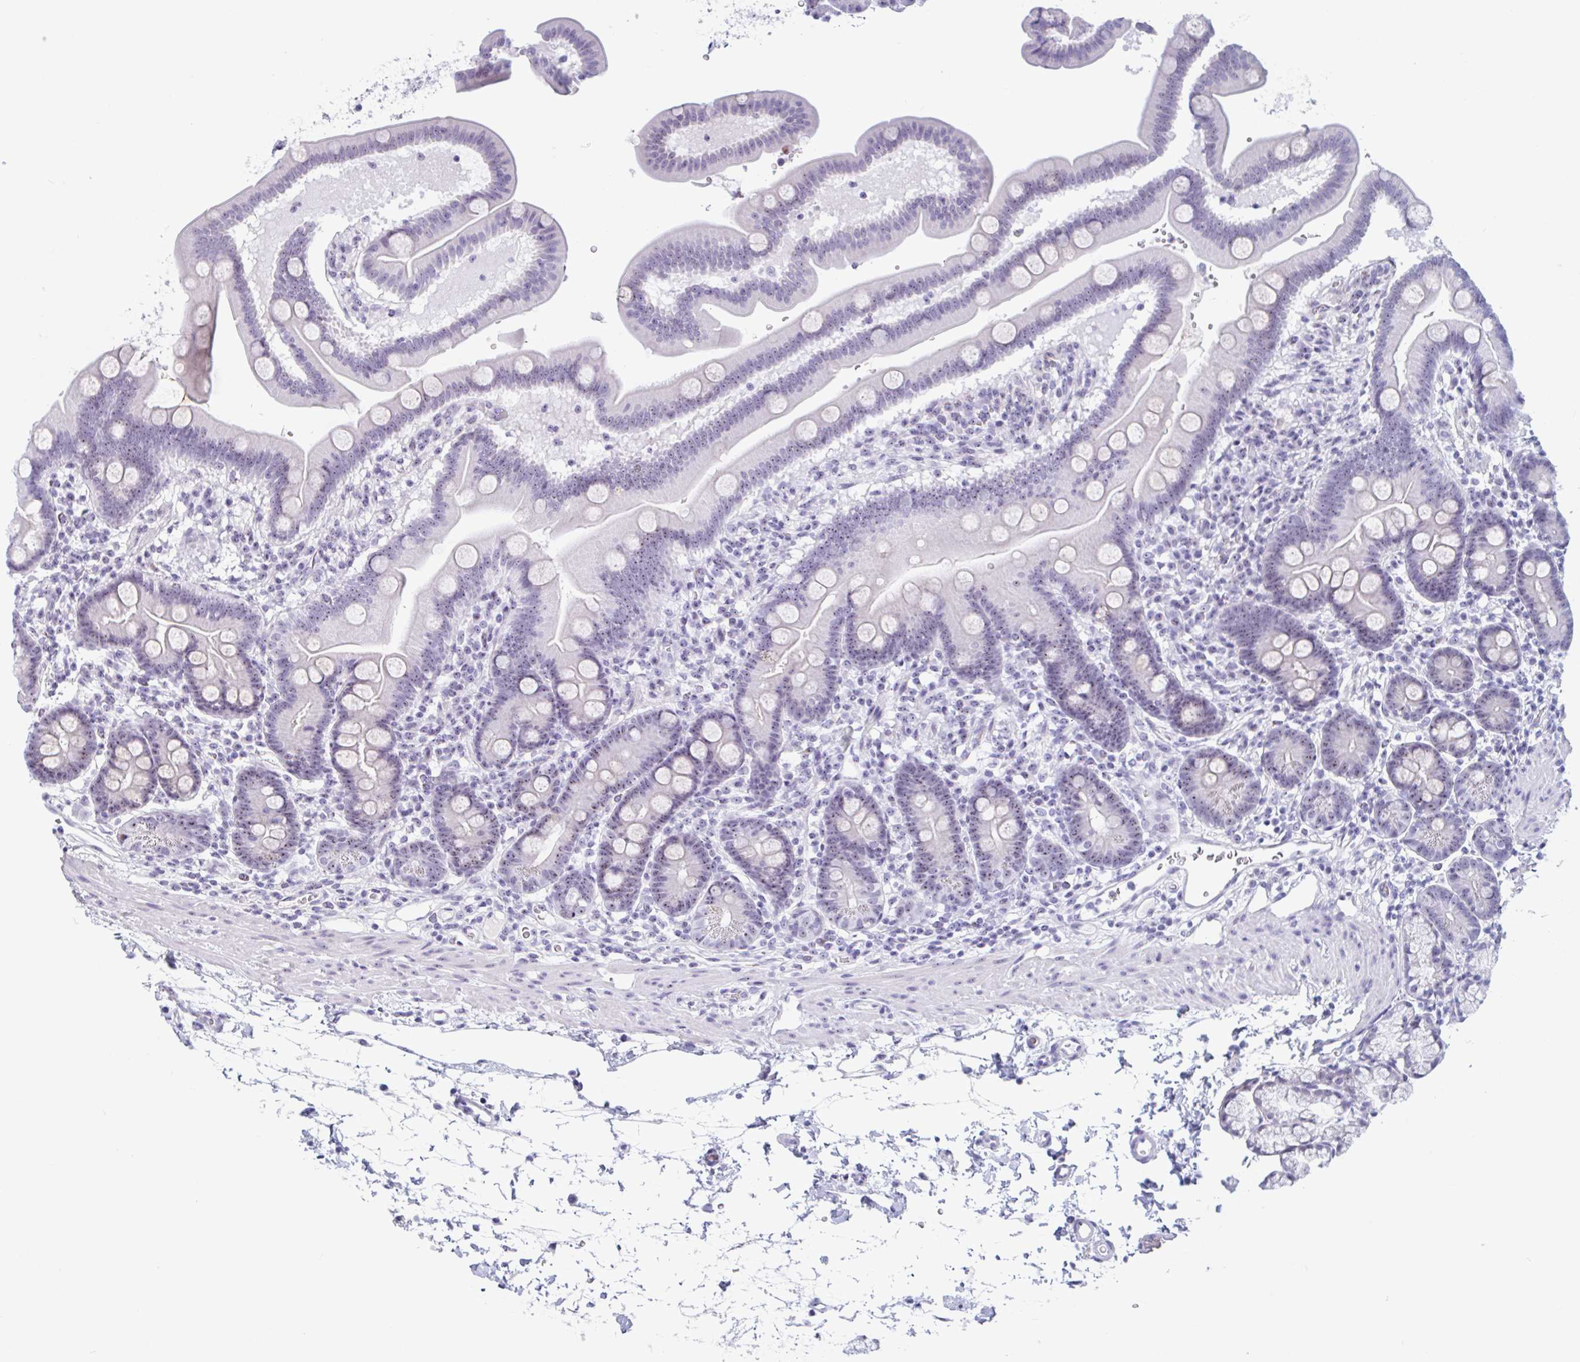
{"staining": {"intensity": "weak", "quantity": "25%-75%", "location": "nuclear"}, "tissue": "duodenum", "cell_type": "Glandular cells", "image_type": "normal", "snomed": [{"axis": "morphology", "description": "Normal tissue, NOS"}, {"axis": "topography", "description": "Duodenum"}], "caption": "Approximately 25%-75% of glandular cells in unremarkable human duodenum exhibit weak nuclear protein staining as visualized by brown immunohistochemical staining.", "gene": "LENG9", "patient": {"sex": "male", "age": 59}}